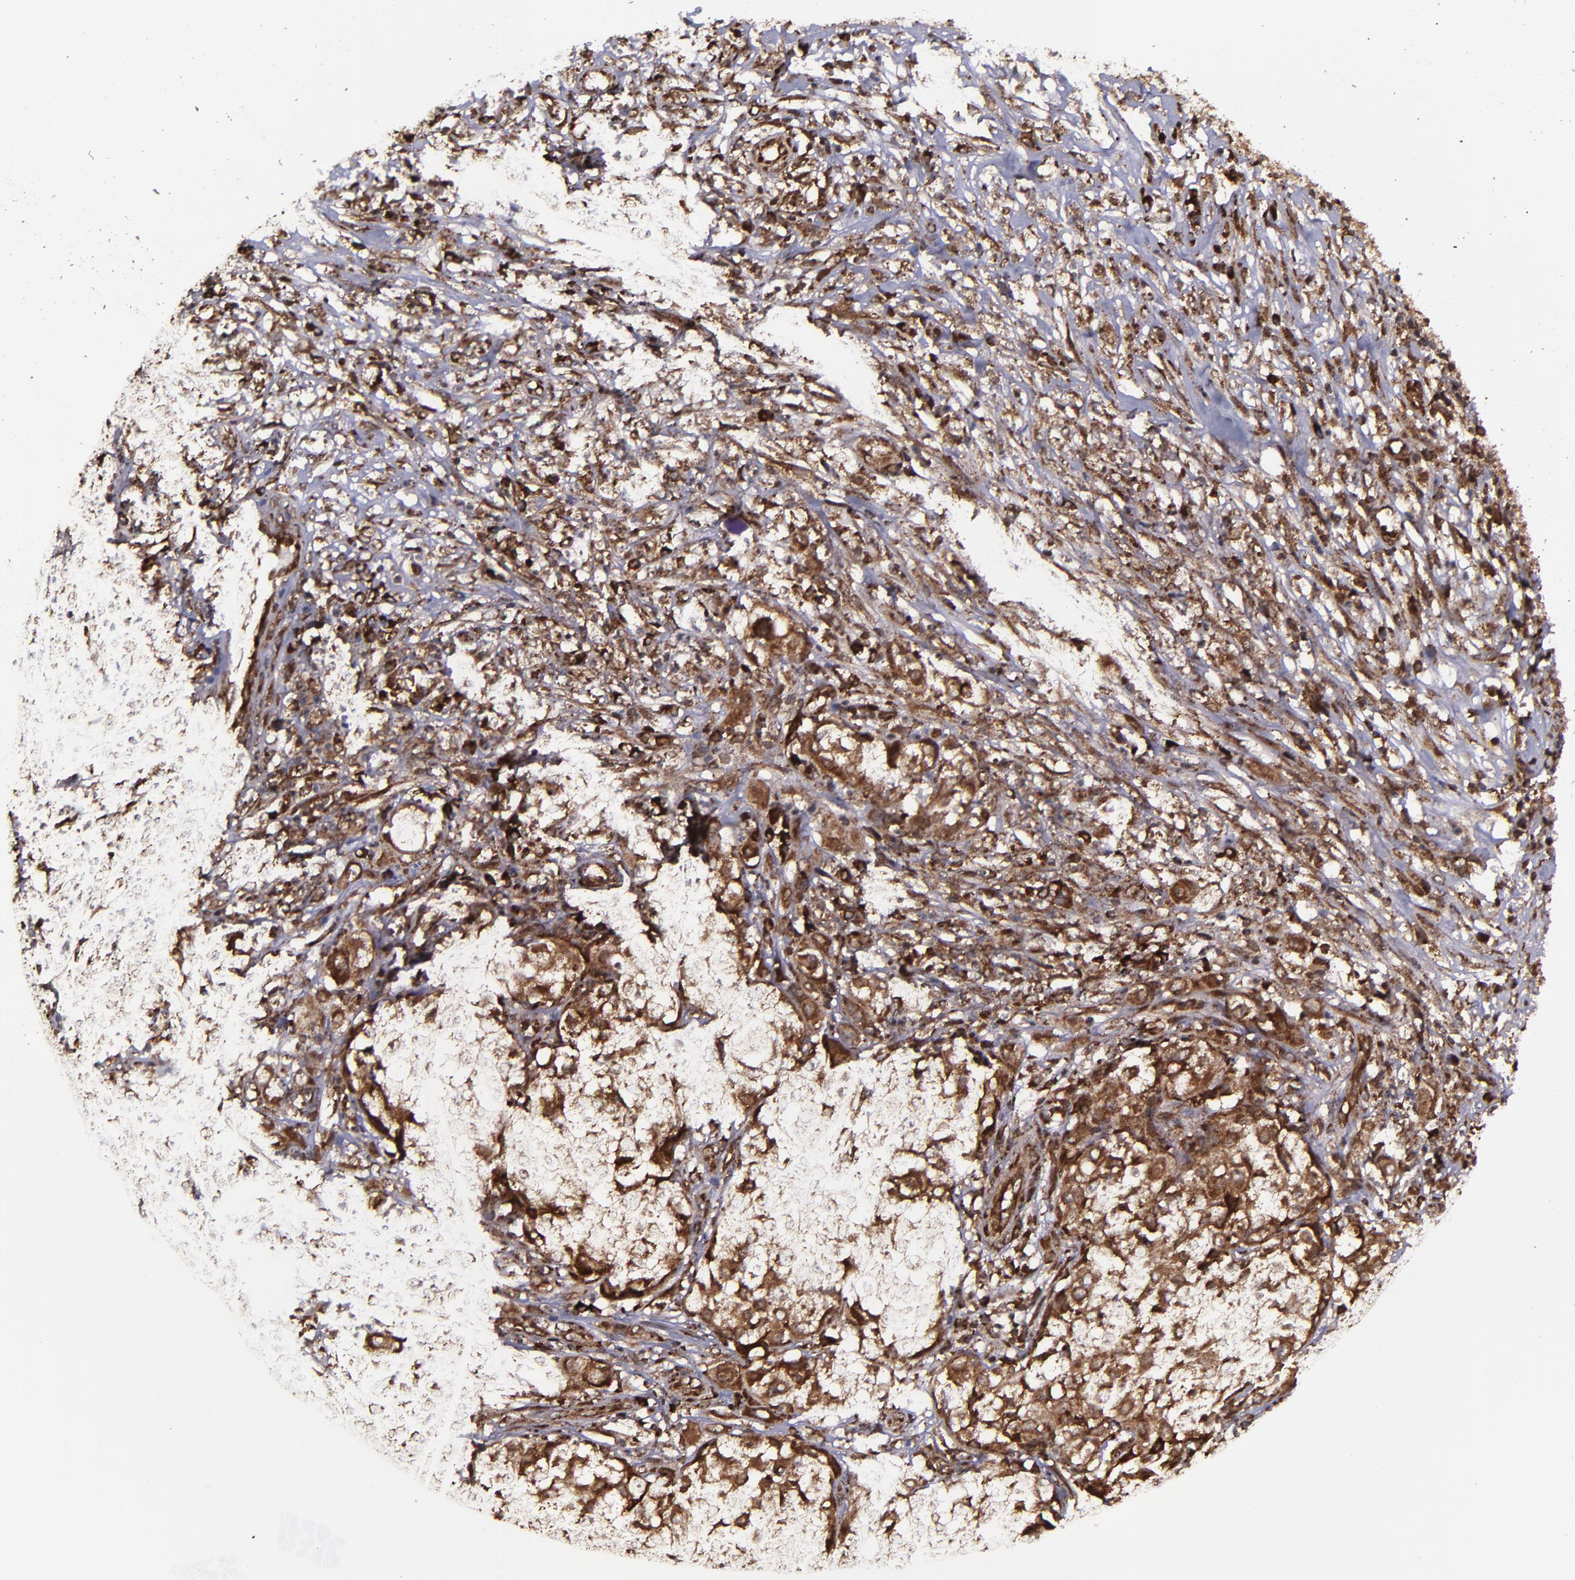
{"staining": {"intensity": "strong", "quantity": ">75%", "location": "cytoplasmic/membranous,nuclear"}, "tissue": "melanoma", "cell_type": "Tumor cells", "image_type": "cancer", "snomed": [{"axis": "morphology", "description": "Necrosis, NOS"}, {"axis": "morphology", "description": "Malignant melanoma, NOS"}, {"axis": "topography", "description": "Skin"}], "caption": "IHC (DAB (3,3'-diaminobenzidine)) staining of melanoma demonstrates strong cytoplasmic/membranous and nuclear protein staining in about >75% of tumor cells. The protein of interest is stained brown, and the nuclei are stained in blue (DAB IHC with brightfield microscopy, high magnification).", "gene": "EIF4ENIF1", "patient": {"sex": "female", "age": 87}}